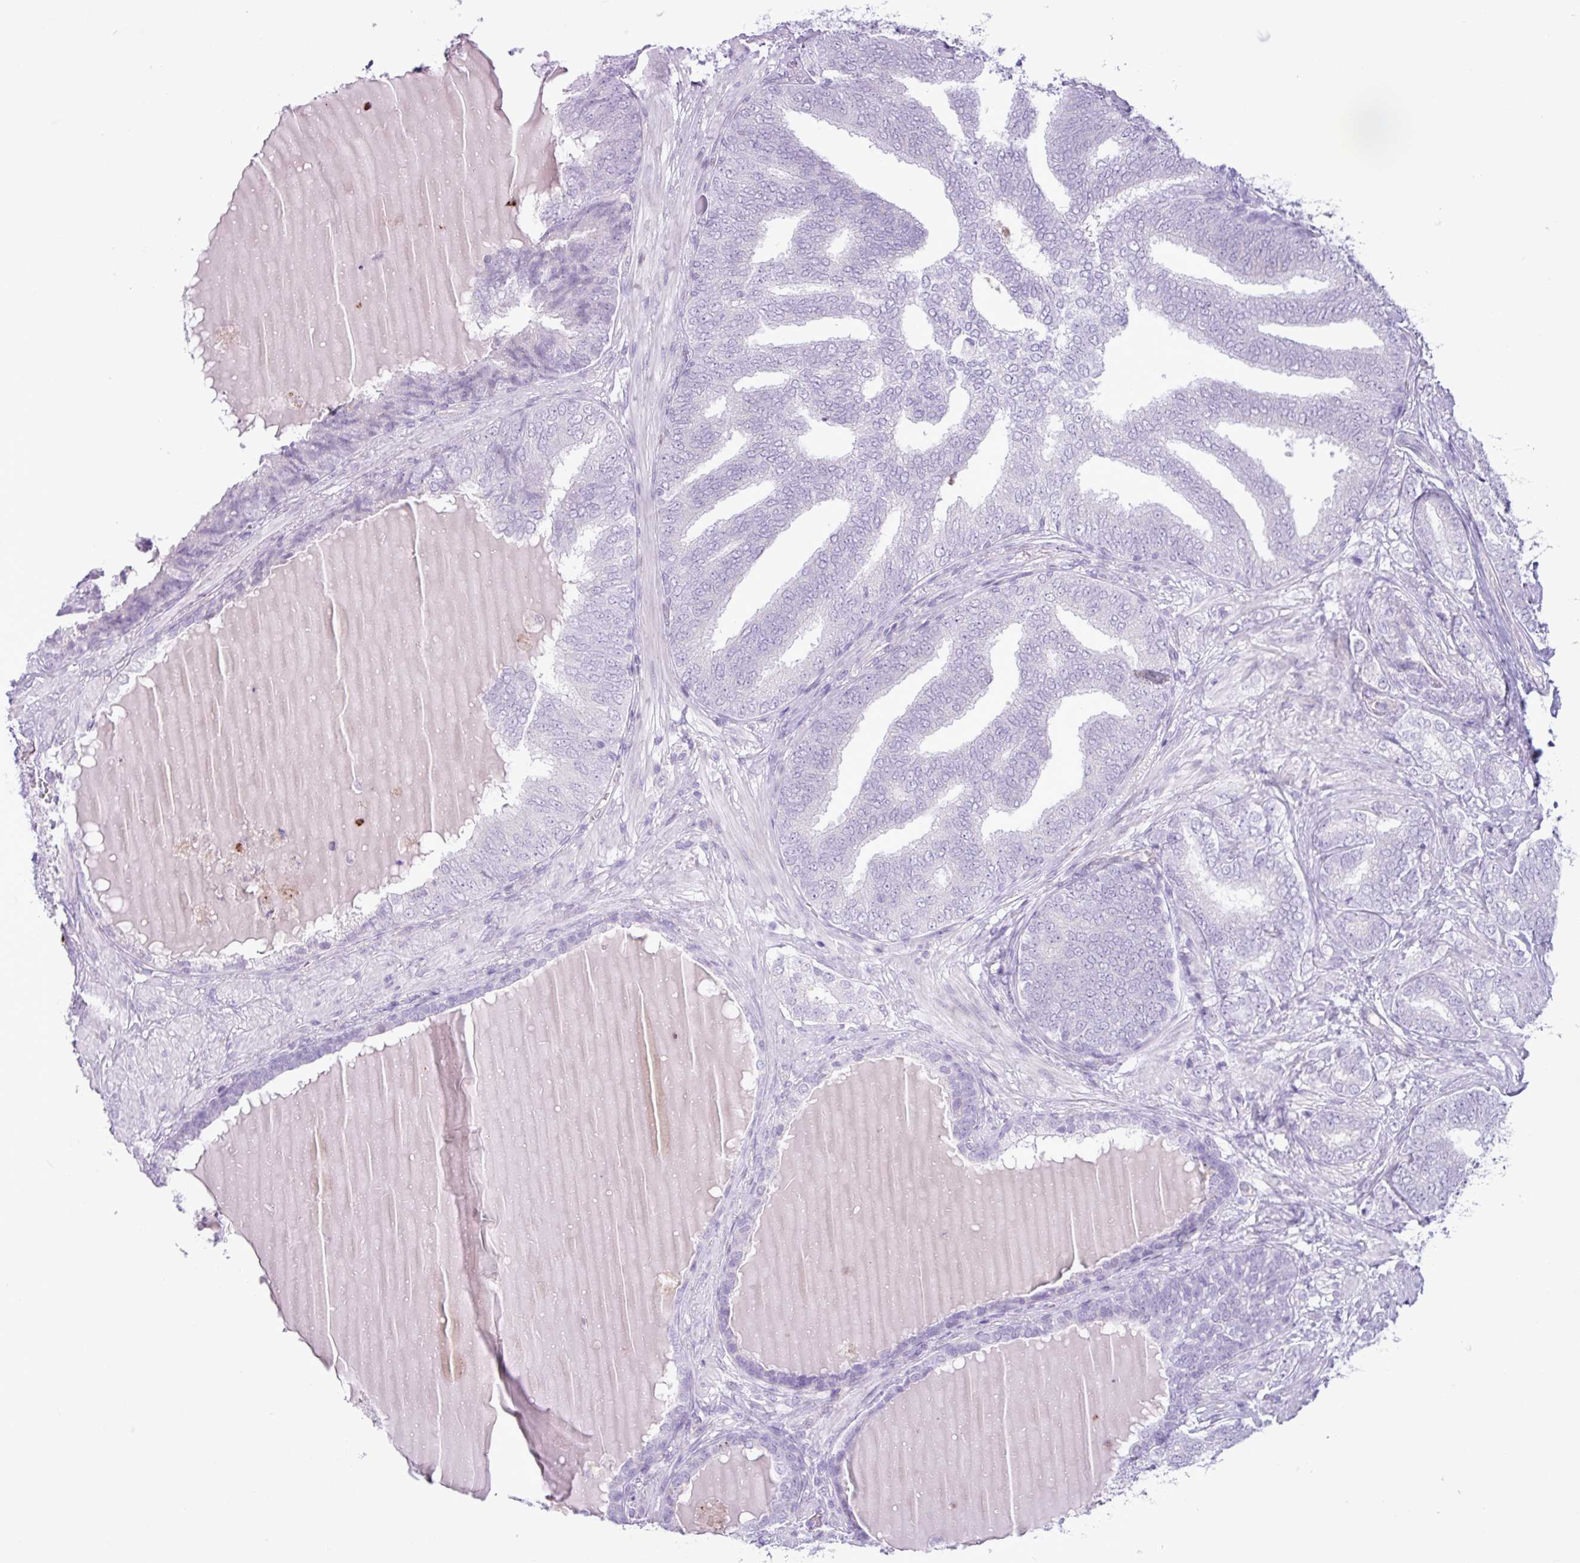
{"staining": {"intensity": "negative", "quantity": "none", "location": "none"}, "tissue": "prostate cancer", "cell_type": "Tumor cells", "image_type": "cancer", "snomed": [{"axis": "morphology", "description": "Adenocarcinoma, High grade"}, {"axis": "topography", "description": "Prostate"}], "caption": "Adenocarcinoma (high-grade) (prostate) was stained to show a protein in brown. There is no significant expression in tumor cells. (Brightfield microscopy of DAB immunohistochemistry at high magnification).", "gene": "TMEM178A", "patient": {"sex": "male", "age": 72}}